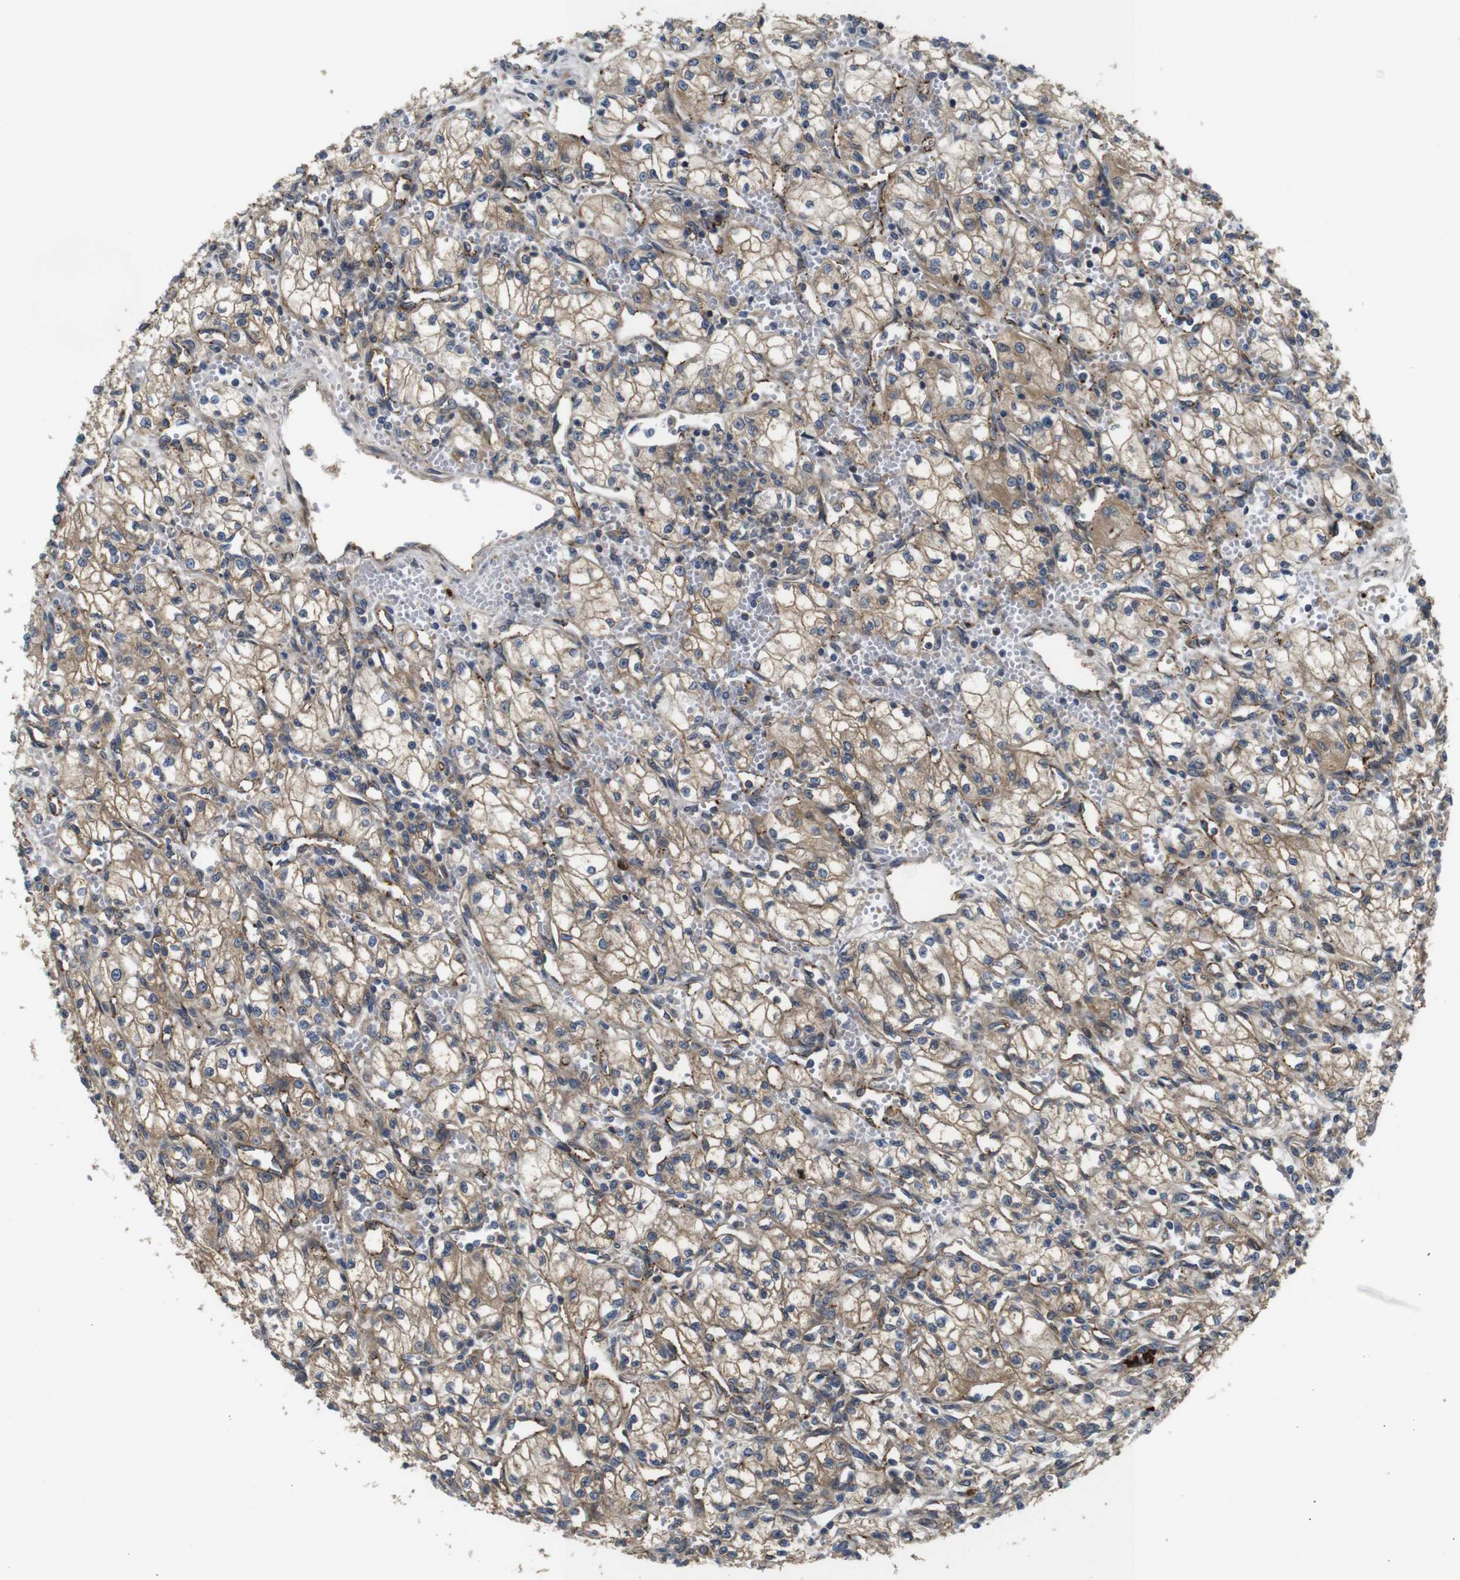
{"staining": {"intensity": "moderate", "quantity": ">75%", "location": "cytoplasmic/membranous"}, "tissue": "renal cancer", "cell_type": "Tumor cells", "image_type": "cancer", "snomed": [{"axis": "morphology", "description": "Normal tissue, NOS"}, {"axis": "morphology", "description": "Adenocarcinoma, NOS"}, {"axis": "topography", "description": "Kidney"}], "caption": "Moderate cytoplasmic/membranous positivity for a protein is seen in approximately >75% of tumor cells of renal cancer (adenocarcinoma) using immunohistochemistry (IHC).", "gene": "UBE2G2", "patient": {"sex": "male", "age": 59}}